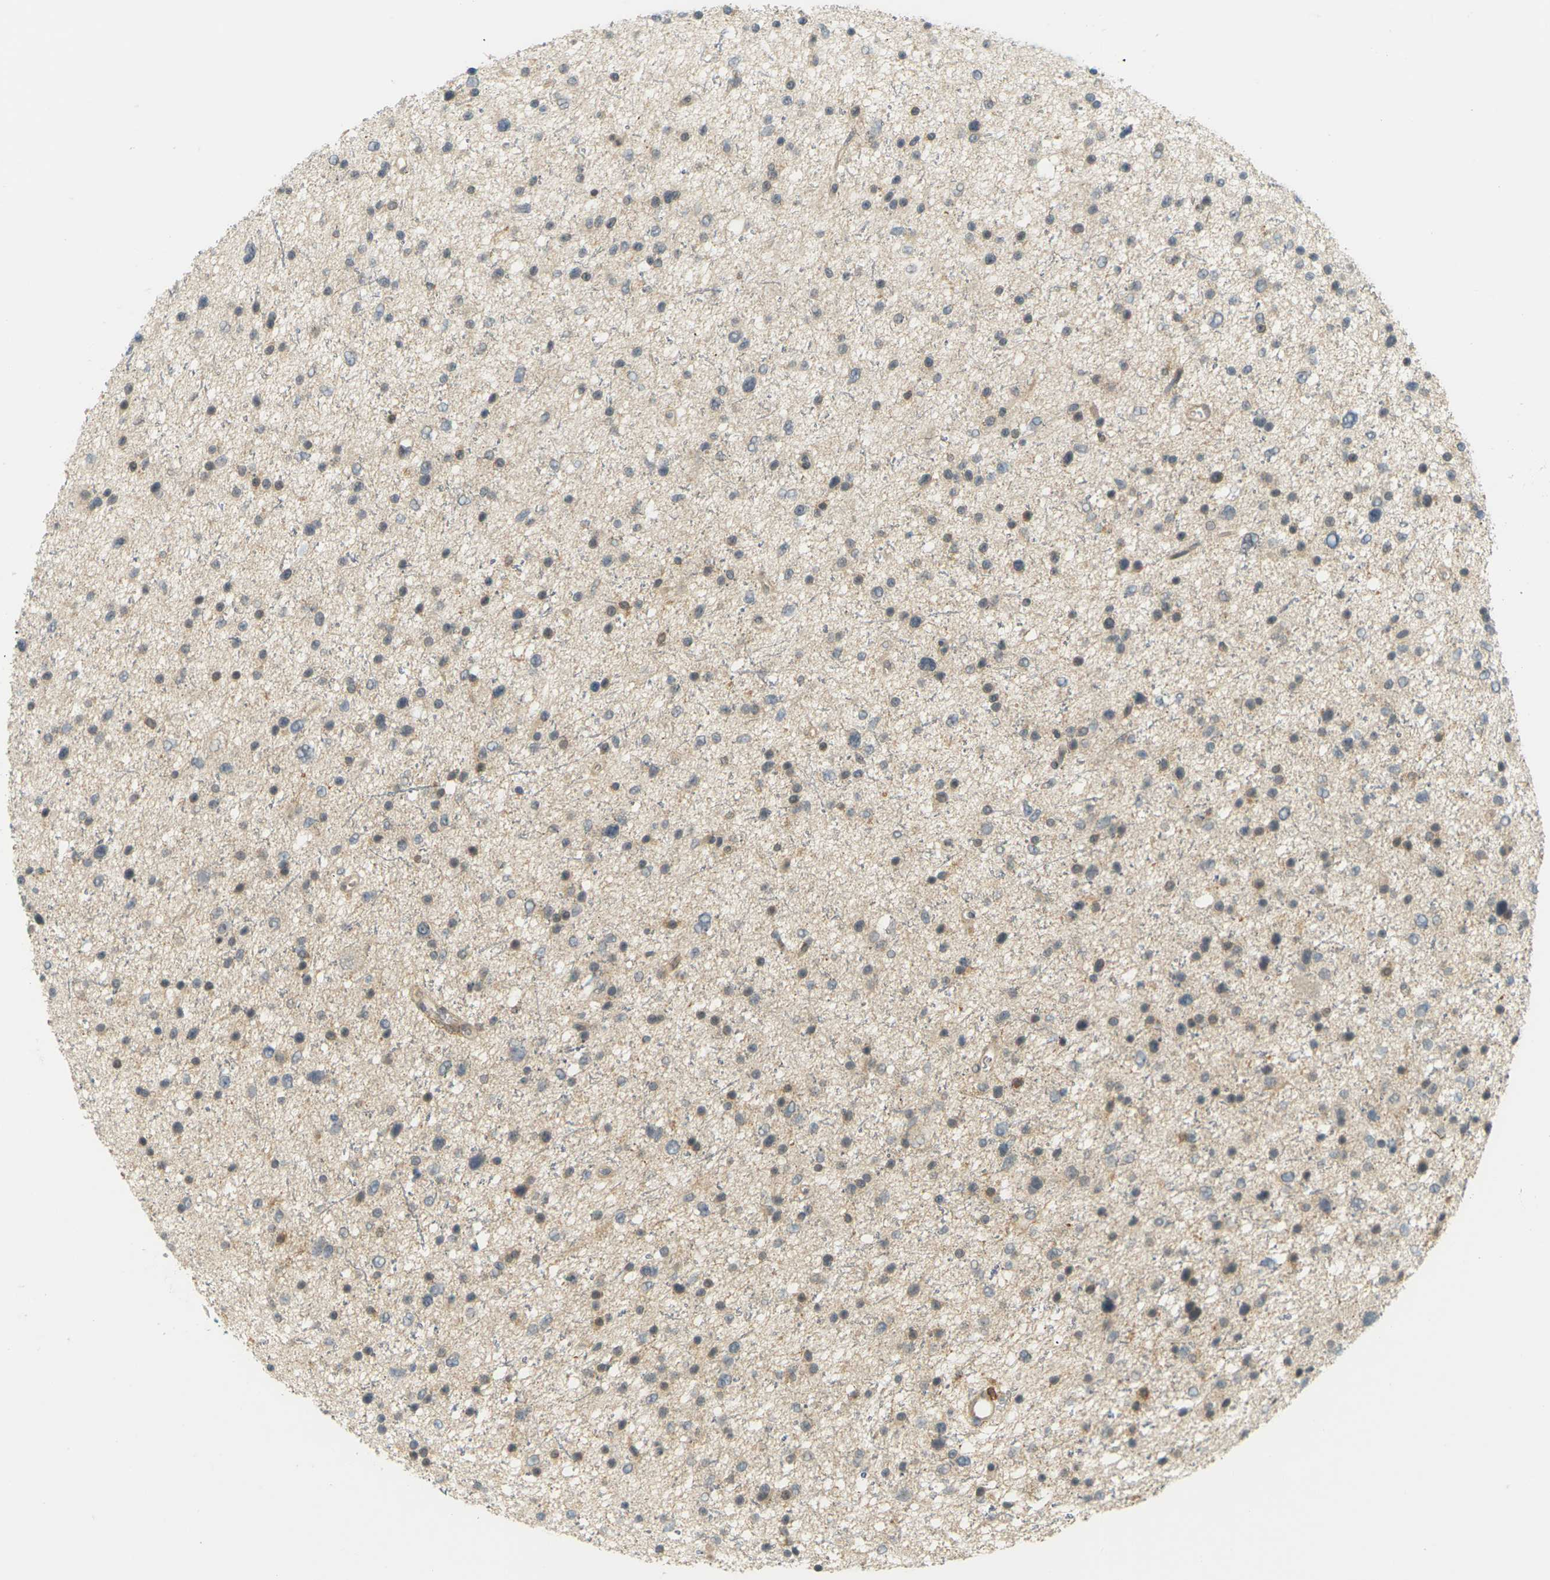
{"staining": {"intensity": "negative", "quantity": "none", "location": "none"}, "tissue": "glioma", "cell_type": "Tumor cells", "image_type": "cancer", "snomed": [{"axis": "morphology", "description": "Glioma, malignant, Low grade"}, {"axis": "topography", "description": "Brain"}], "caption": "Tumor cells are negative for protein expression in human glioma.", "gene": "SOCS6", "patient": {"sex": "female", "age": 37}}